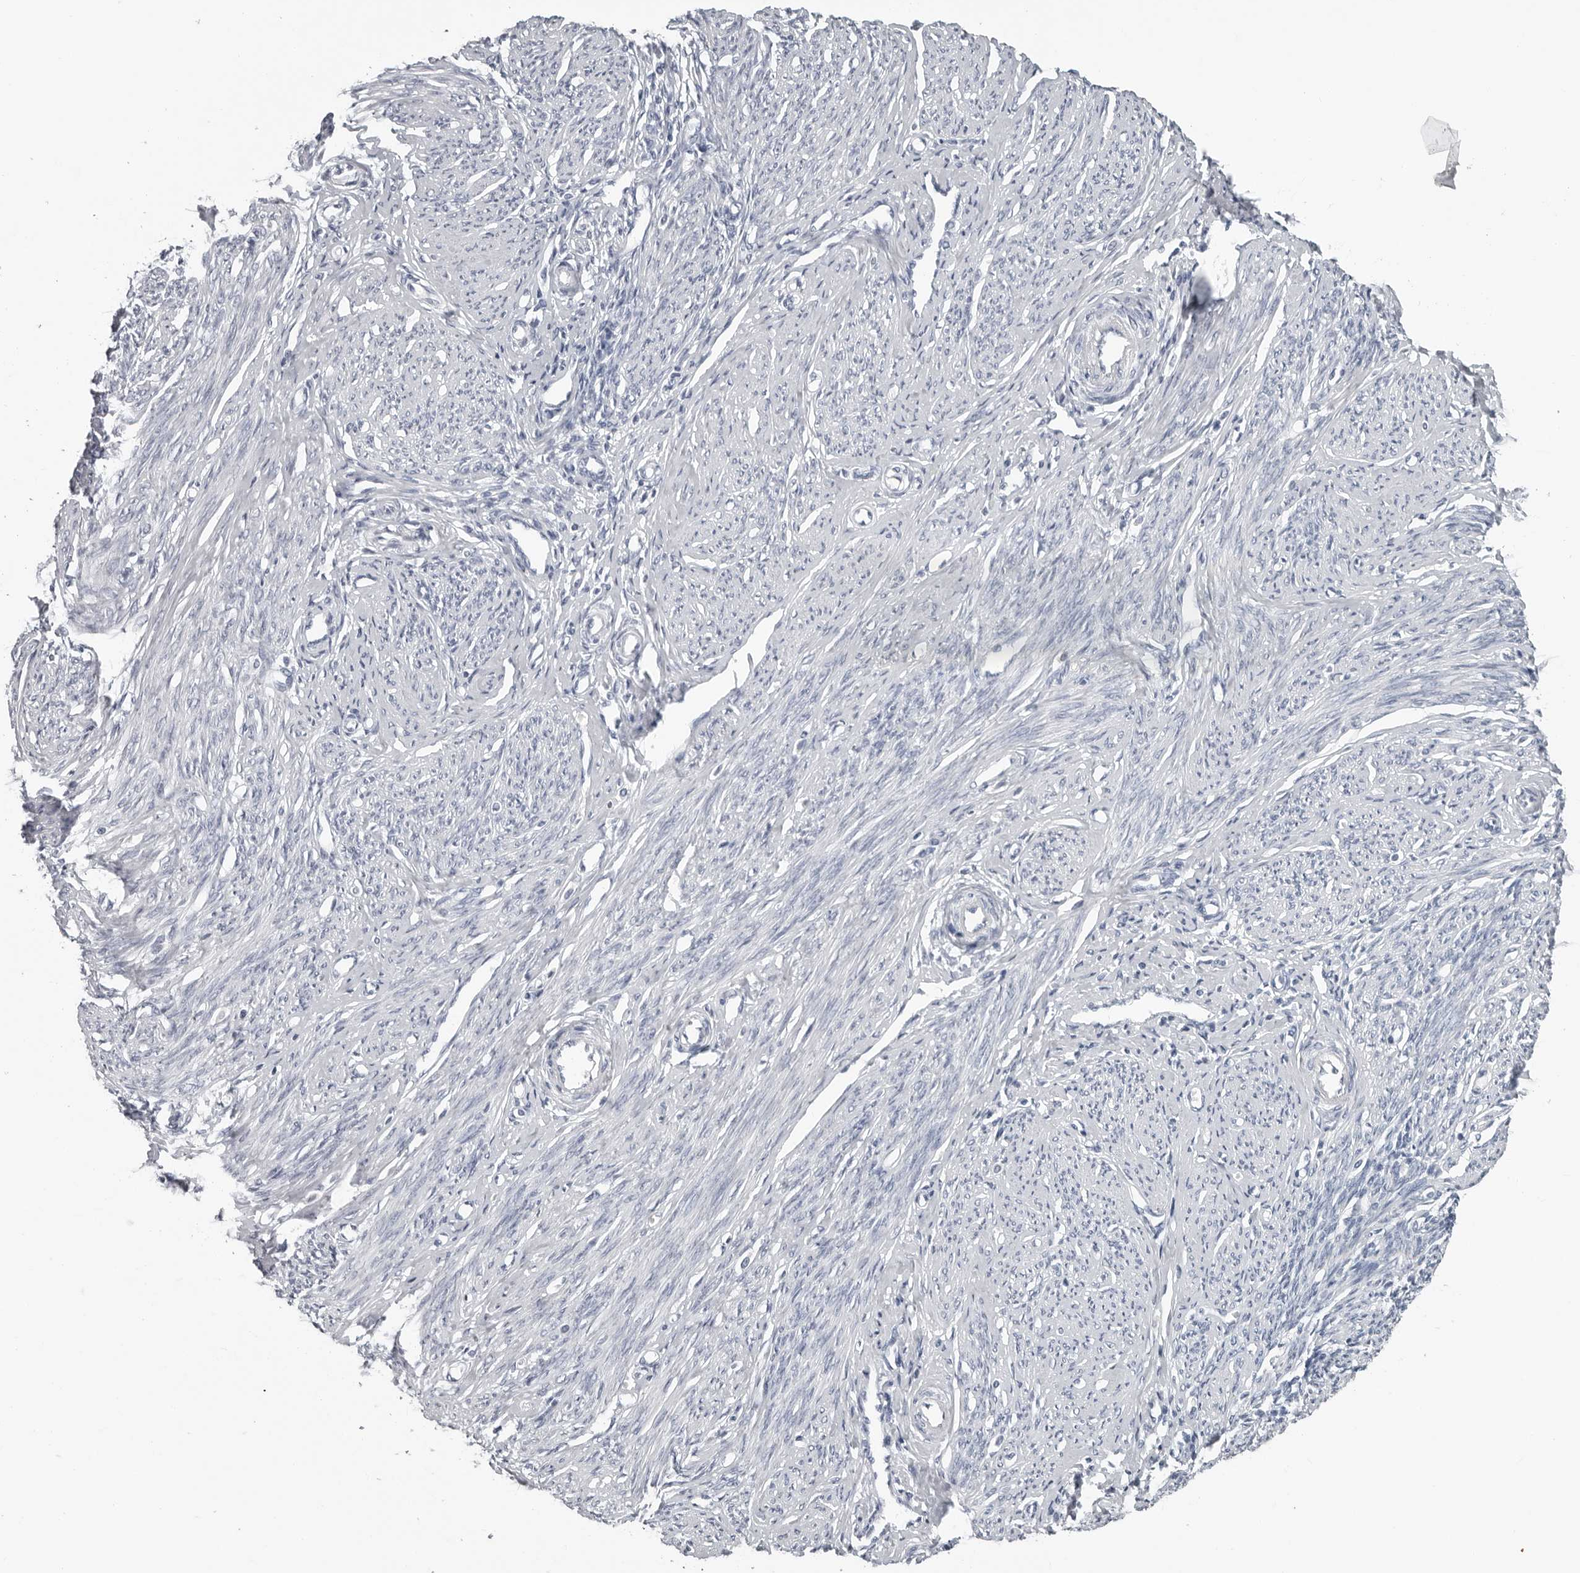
{"staining": {"intensity": "negative", "quantity": "none", "location": "none"}, "tissue": "endometrium", "cell_type": "Cells in endometrial stroma", "image_type": "normal", "snomed": [{"axis": "morphology", "description": "Normal tissue, NOS"}, {"axis": "topography", "description": "Endometrium"}], "caption": "IHC photomicrograph of normal endometrium stained for a protein (brown), which demonstrates no staining in cells in endometrial stroma. The staining was performed using DAB to visualize the protein expression in brown, while the nuclei were stained in blue with hematoxylin (Magnification: 20x).", "gene": "OPLAH", "patient": {"sex": "female", "age": 56}}